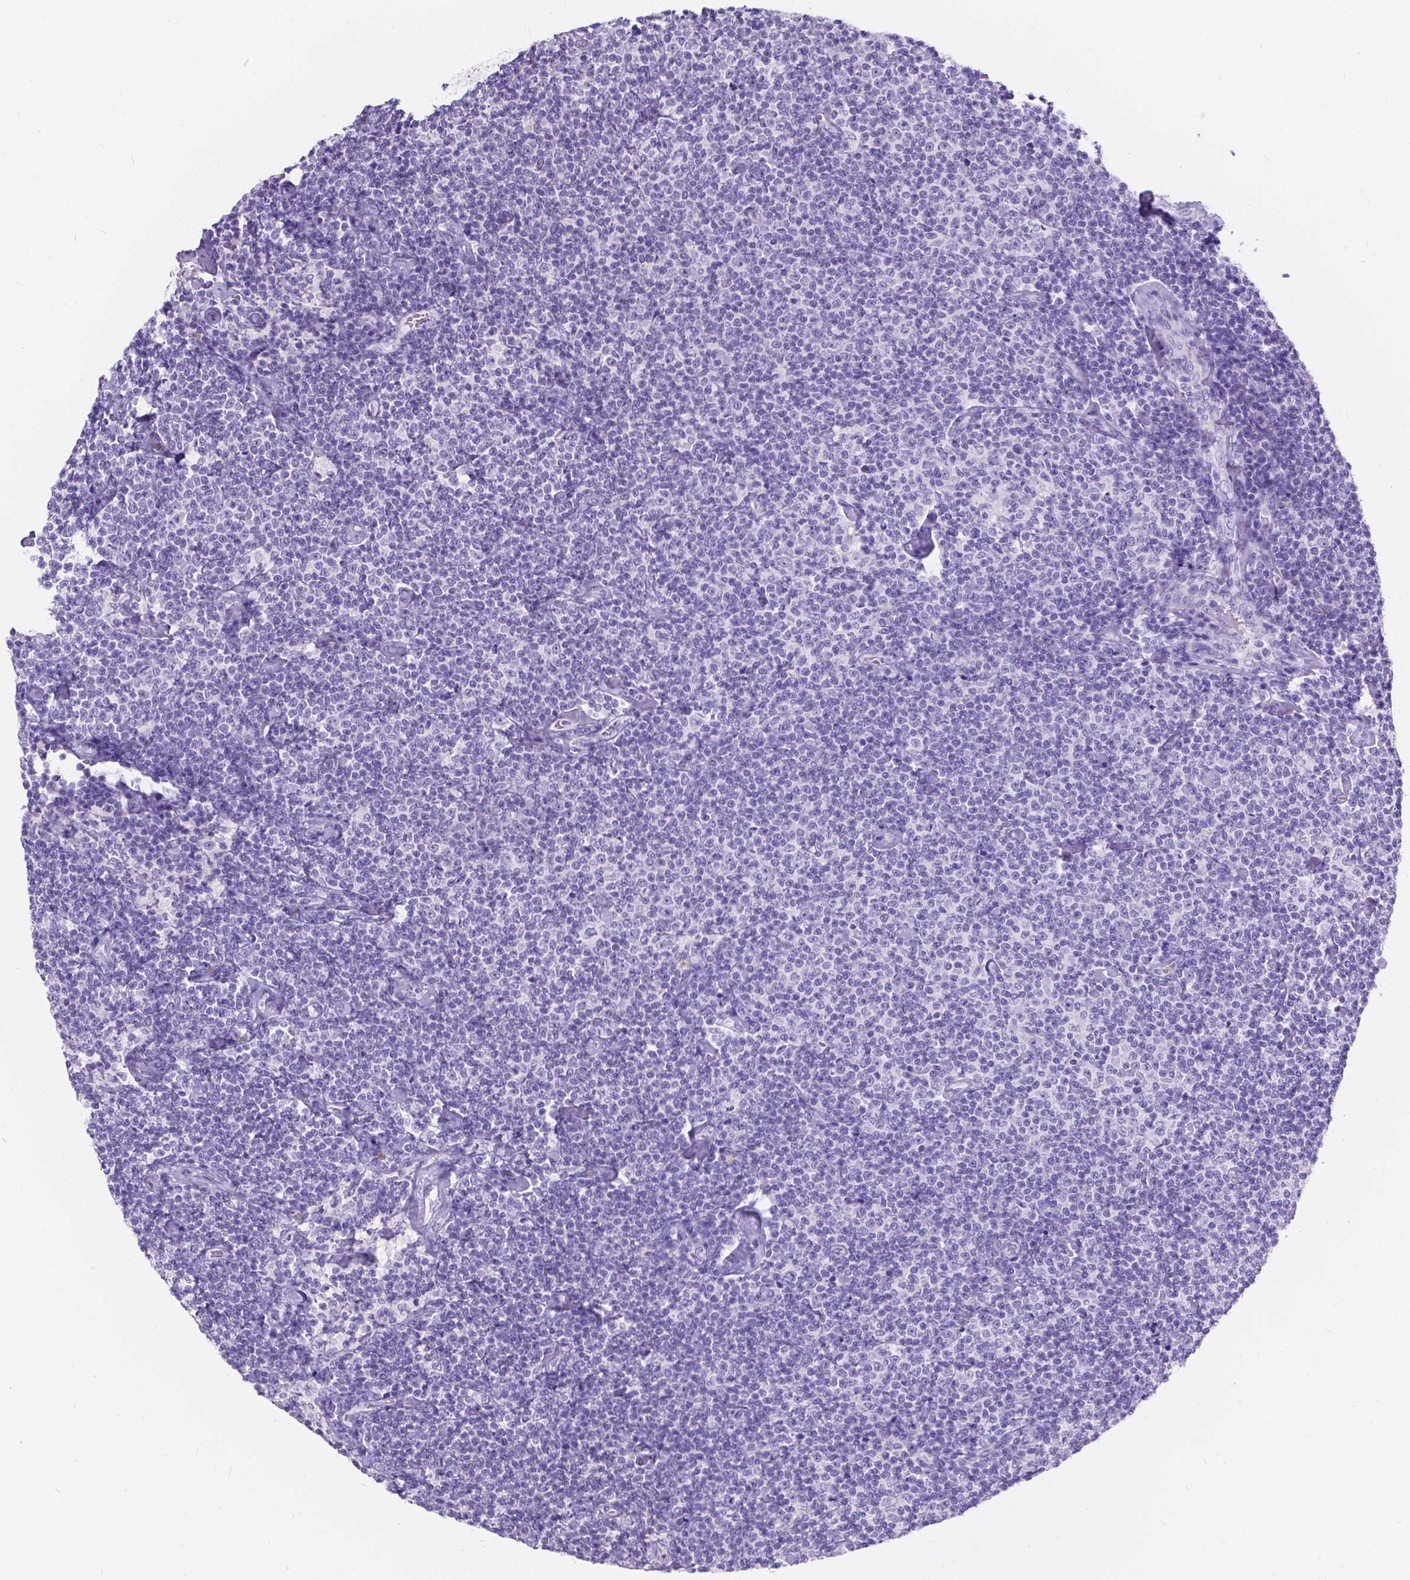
{"staining": {"intensity": "negative", "quantity": "none", "location": "none"}, "tissue": "lymphoma", "cell_type": "Tumor cells", "image_type": "cancer", "snomed": [{"axis": "morphology", "description": "Malignant lymphoma, non-Hodgkin's type, Low grade"}, {"axis": "topography", "description": "Lymph node"}], "caption": "A photomicrograph of lymphoma stained for a protein exhibits no brown staining in tumor cells.", "gene": "GNRHR", "patient": {"sex": "male", "age": 81}}